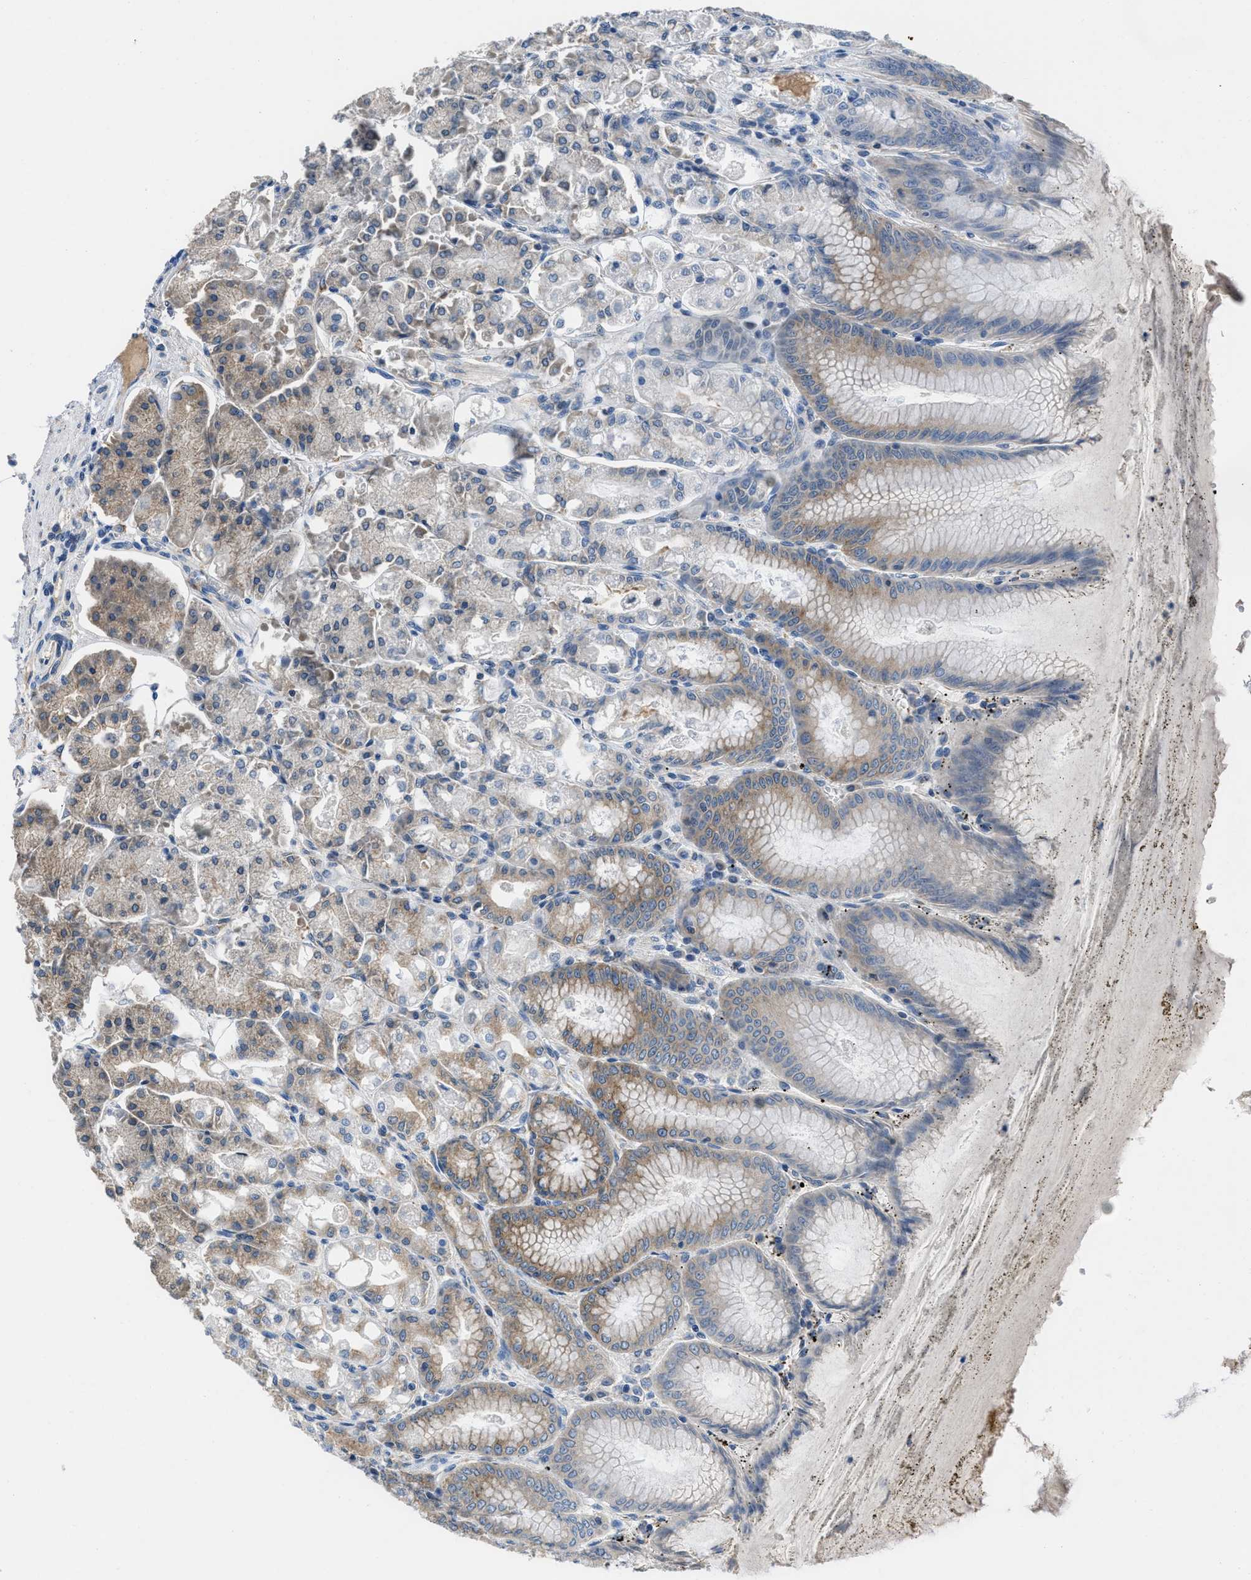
{"staining": {"intensity": "moderate", "quantity": "<25%", "location": "cytoplasmic/membranous"}, "tissue": "stomach", "cell_type": "Glandular cells", "image_type": "normal", "snomed": [{"axis": "morphology", "description": "Normal tissue, NOS"}, {"axis": "topography", "description": "Stomach, lower"}], "caption": "Moderate cytoplasmic/membranous positivity is present in approximately <25% of glandular cells in unremarkable stomach.", "gene": "BNC2", "patient": {"sex": "male", "age": 71}}